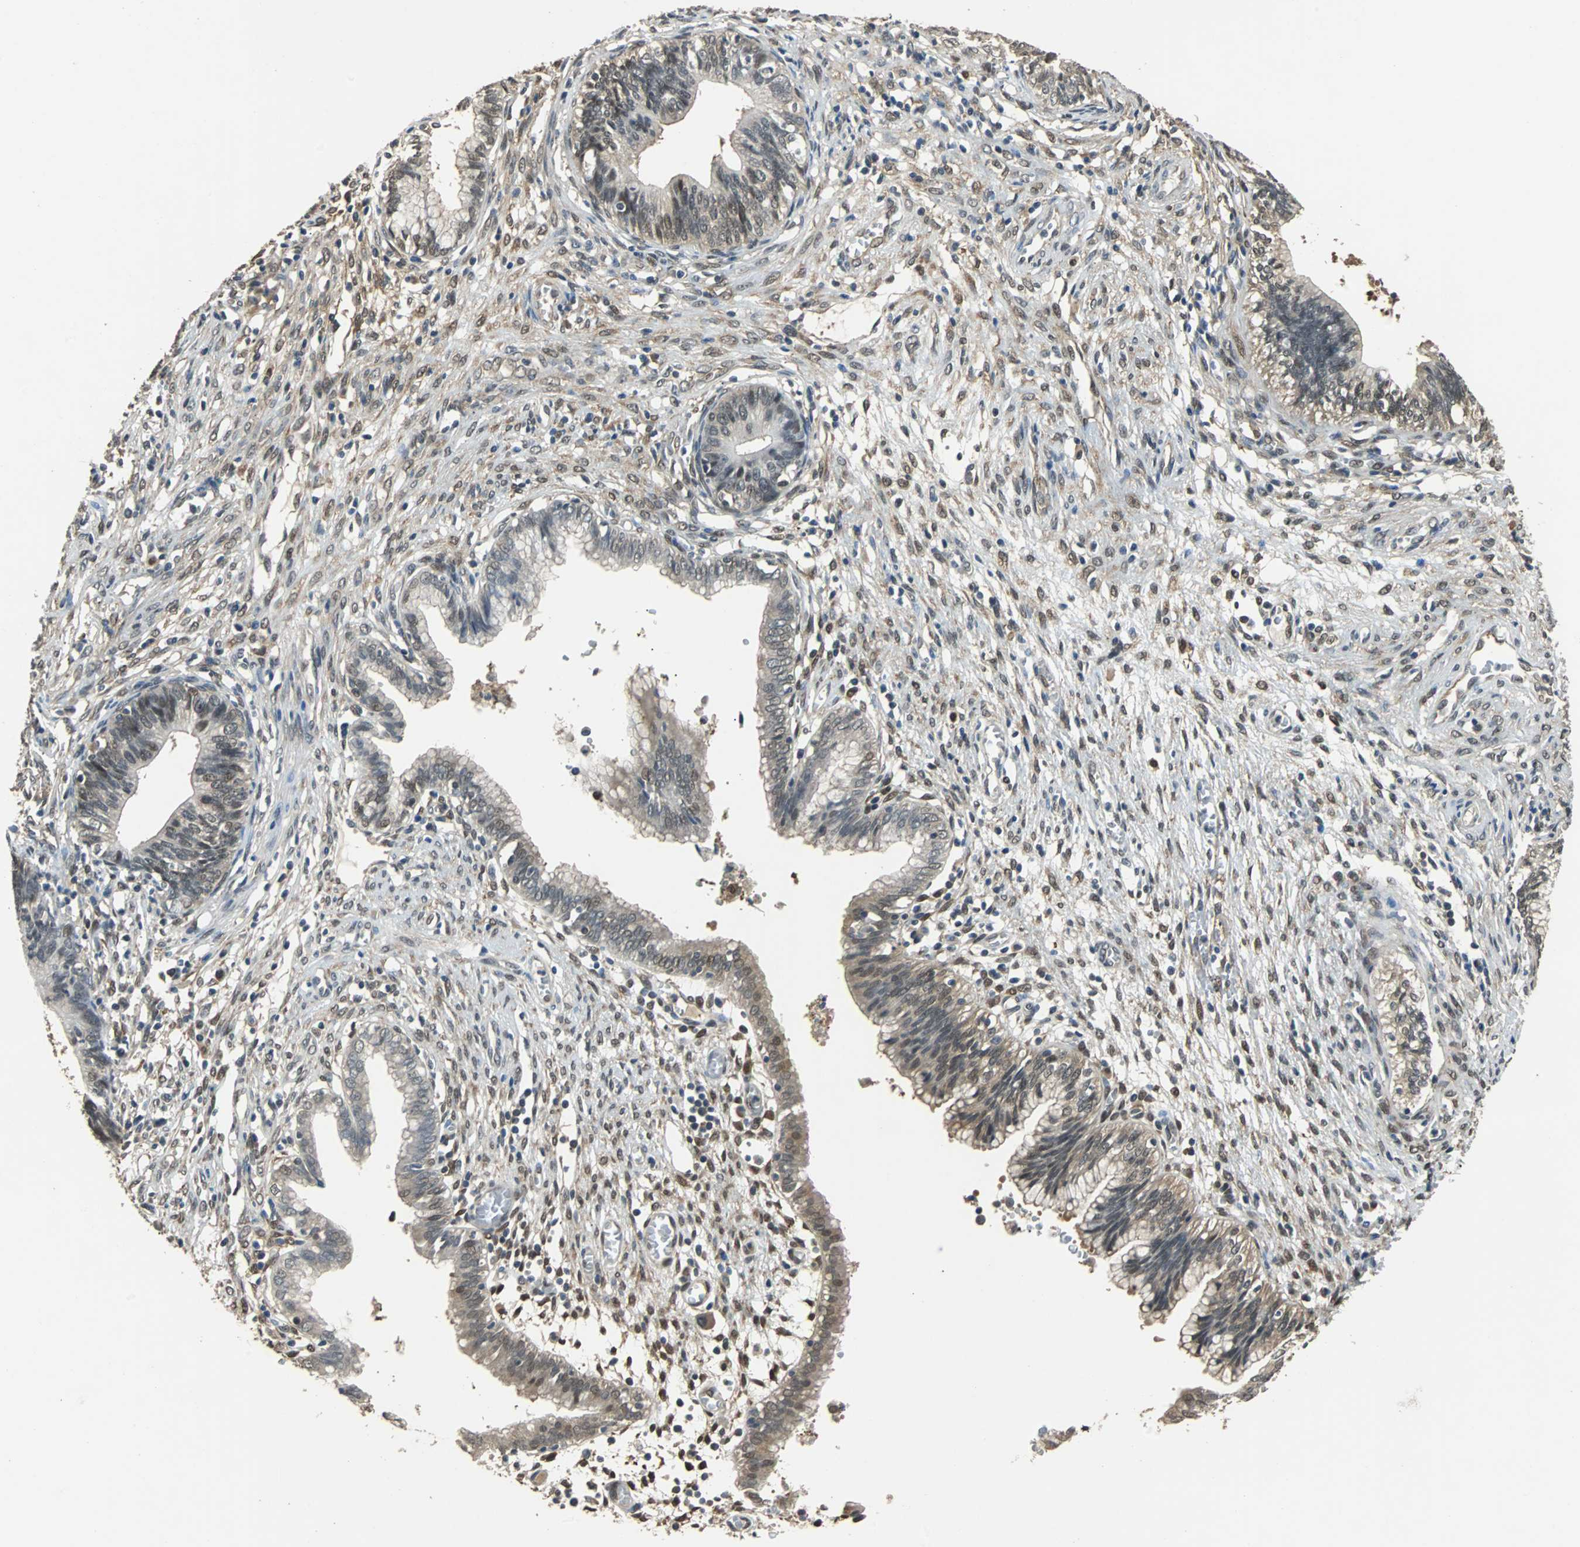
{"staining": {"intensity": "moderate", "quantity": ">75%", "location": "cytoplasmic/membranous,nuclear"}, "tissue": "cervical cancer", "cell_type": "Tumor cells", "image_type": "cancer", "snomed": [{"axis": "morphology", "description": "Adenocarcinoma, NOS"}, {"axis": "topography", "description": "Cervix"}], "caption": "Tumor cells reveal medium levels of moderate cytoplasmic/membranous and nuclear positivity in about >75% of cells in adenocarcinoma (cervical).", "gene": "PRDX6", "patient": {"sex": "female", "age": 44}}